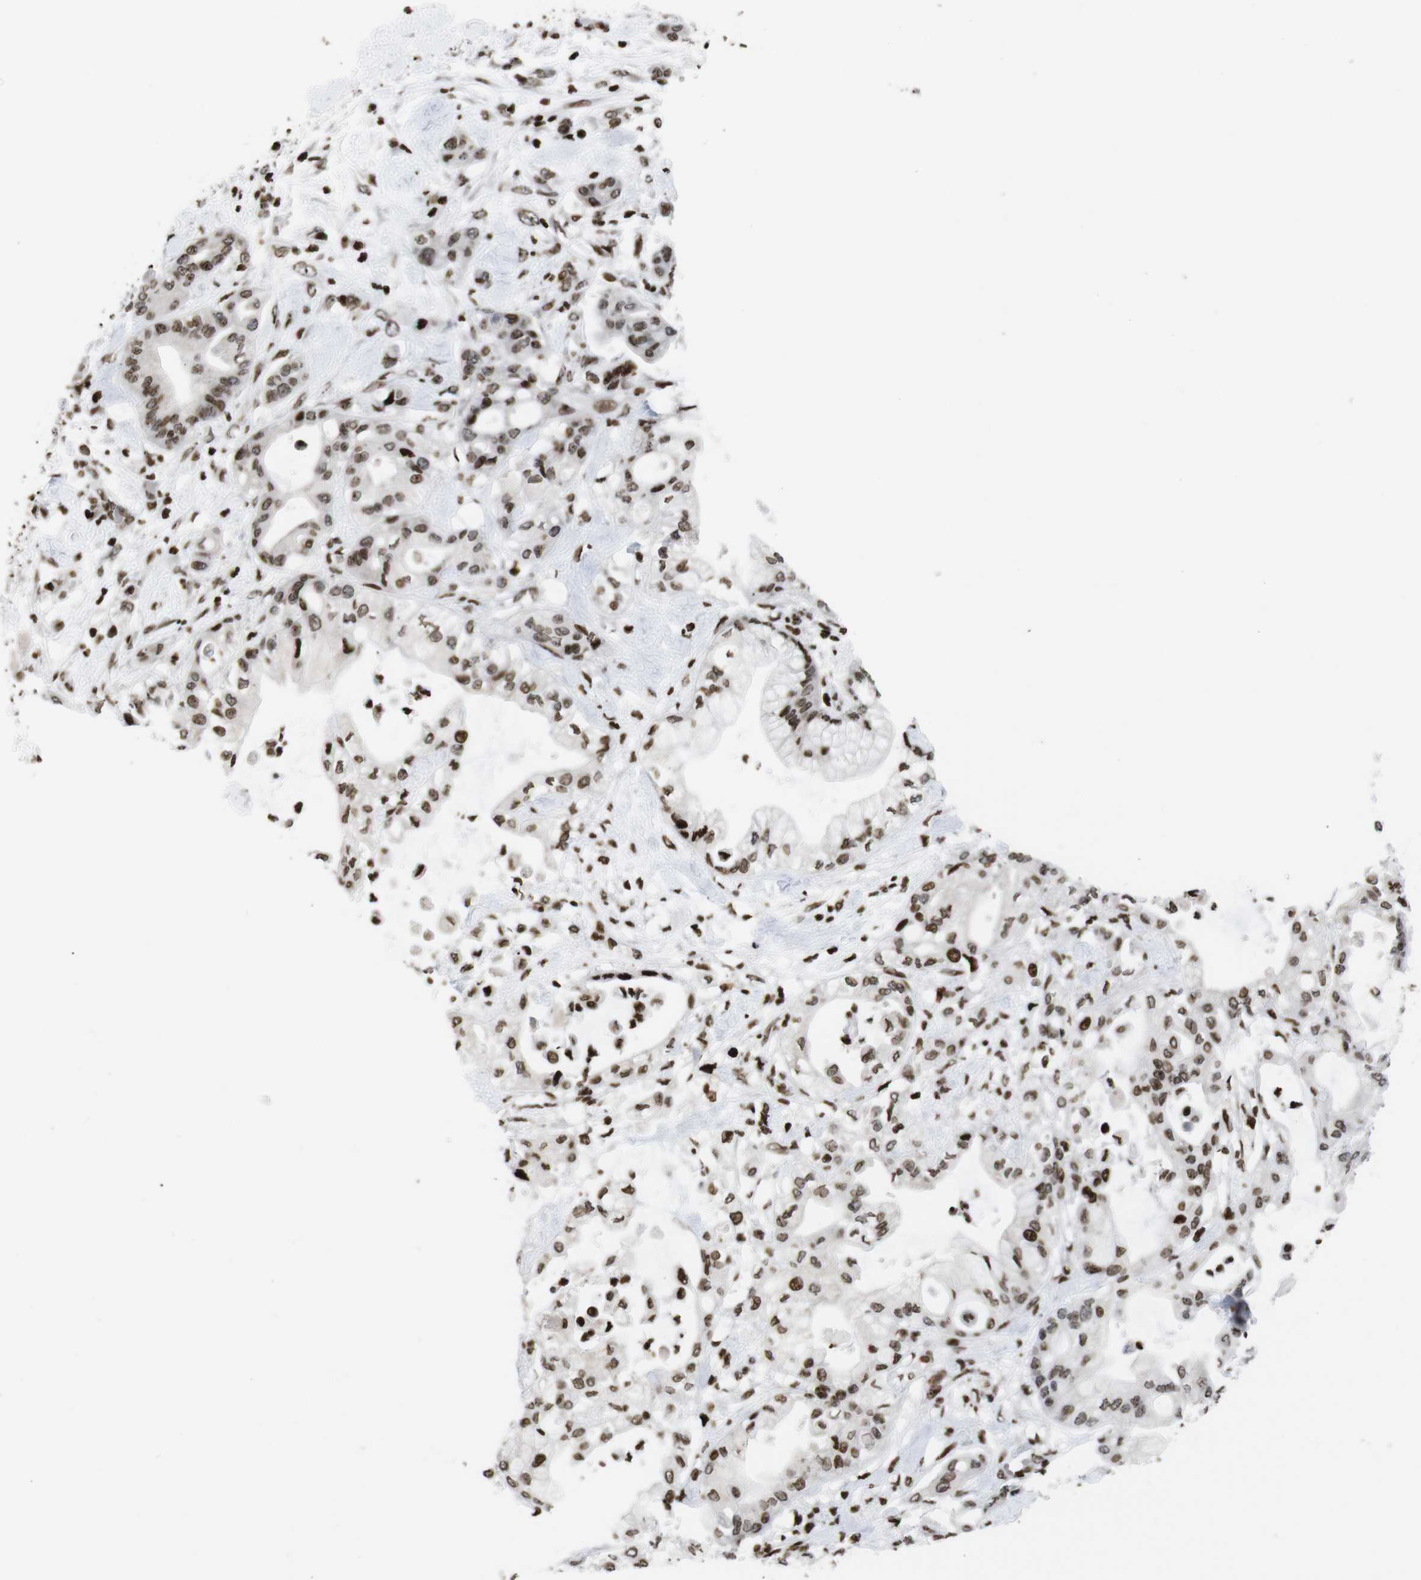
{"staining": {"intensity": "moderate", "quantity": ">75%", "location": "cytoplasmic/membranous,nuclear"}, "tissue": "pancreatic cancer", "cell_type": "Tumor cells", "image_type": "cancer", "snomed": [{"axis": "morphology", "description": "Adenocarcinoma, NOS"}, {"axis": "morphology", "description": "Adenocarcinoma, metastatic, NOS"}, {"axis": "topography", "description": "Lymph node"}, {"axis": "topography", "description": "Pancreas"}, {"axis": "topography", "description": "Duodenum"}], "caption": "Moderate cytoplasmic/membranous and nuclear positivity for a protein is present in about >75% of tumor cells of pancreatic cancer (metastatic adenocarcinoma) using immunohistochemistry (IHC).", "gene": "H1-4", "patient": {"sex": "female", "age": 64}}